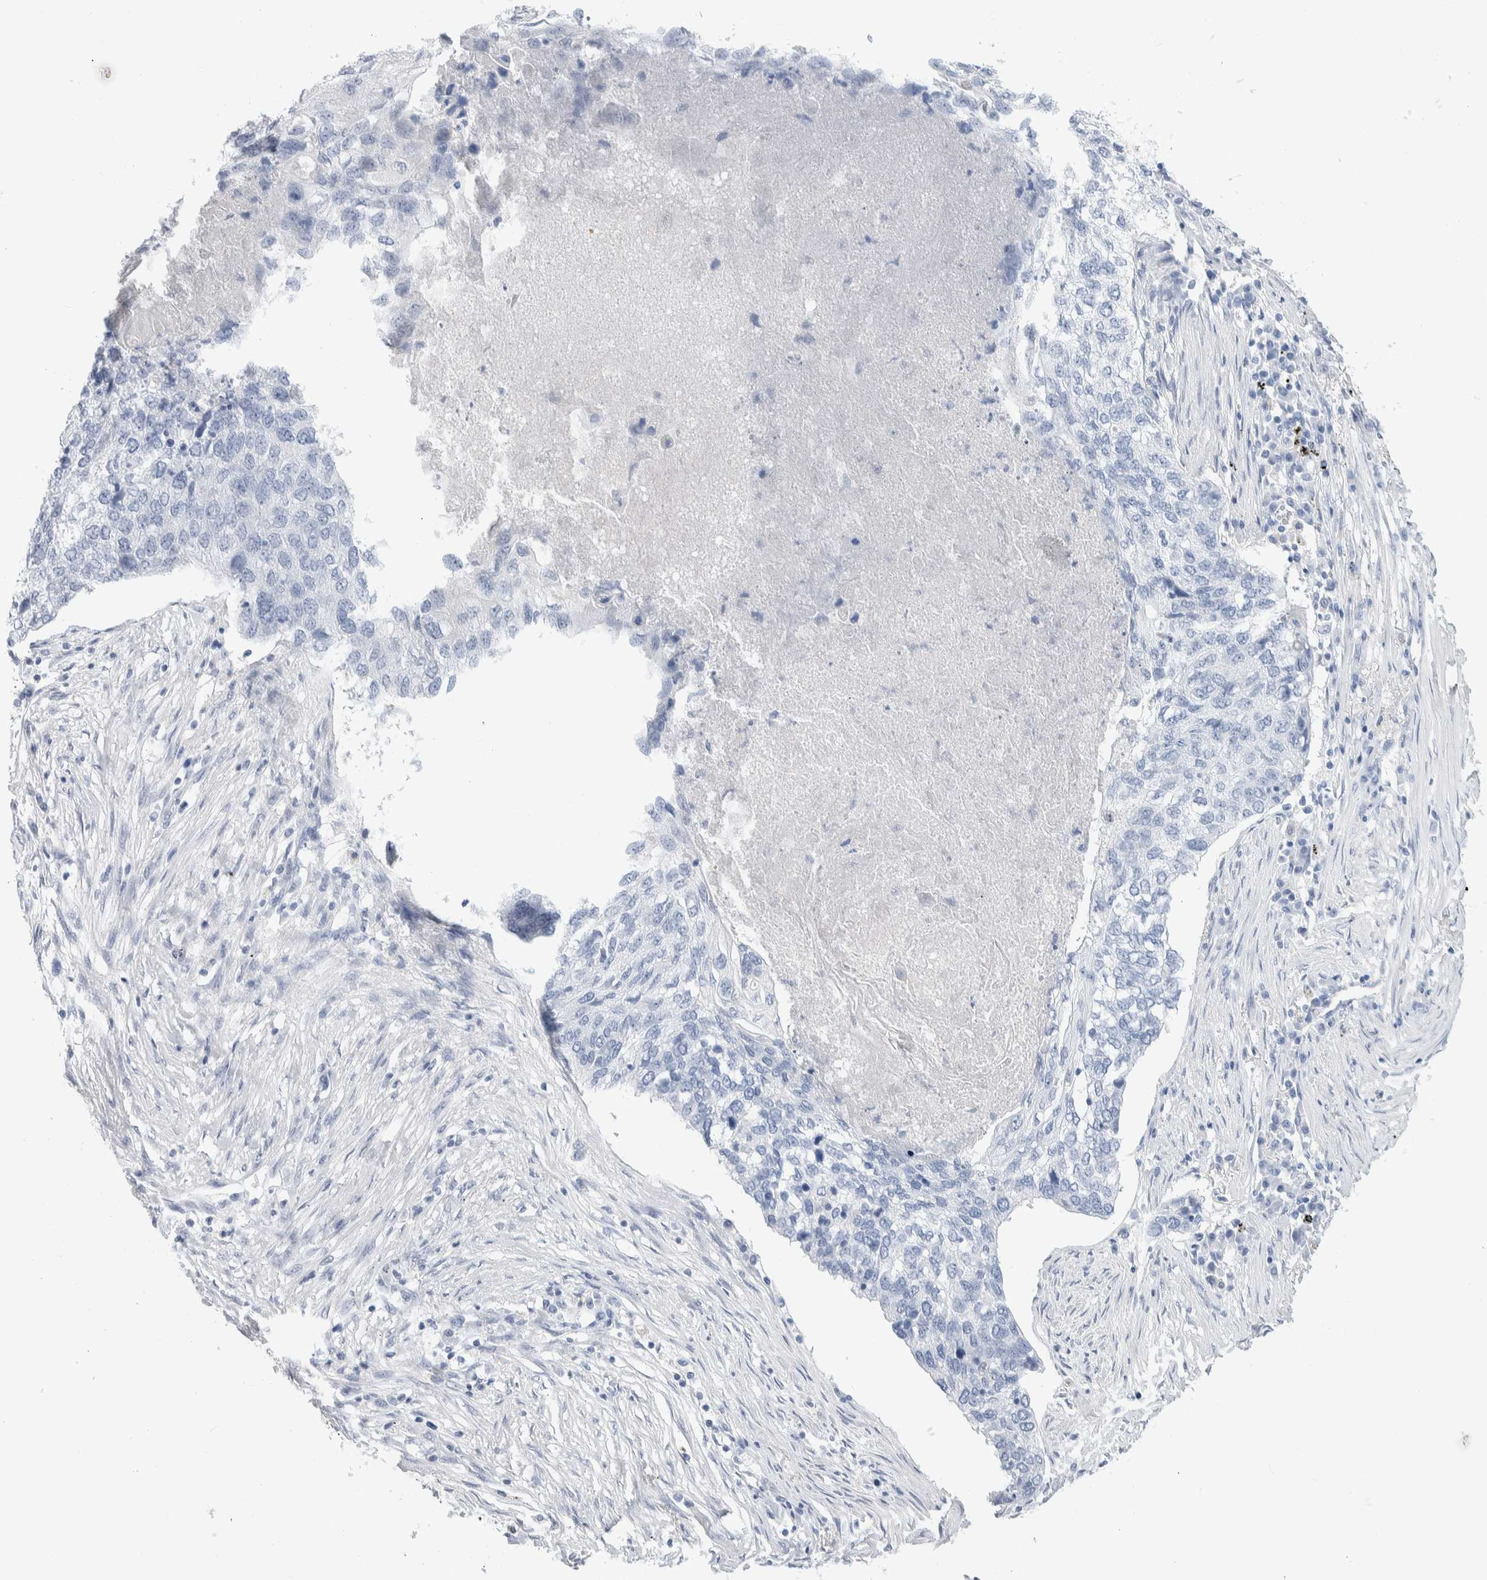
{"staining": {"intensity": "negative", "quantity": "none", "location": "none"}, "tissue": "lung cancer", "cell_type": "Tumor cells", "image_type": "cancer", "snomed": [{"axis": "morphology", "description": "Squamous cell carcinoma, NOS"}, {"axis": "topography", "description": "Lung"}], "caption": "An IHC image of lung squamous cell carcinoma is shown. There is no staining in tumor cells of lung squamous cell carcinoma.", "gene": "GDA", "patient": {"sex": "female", "age": 63}}